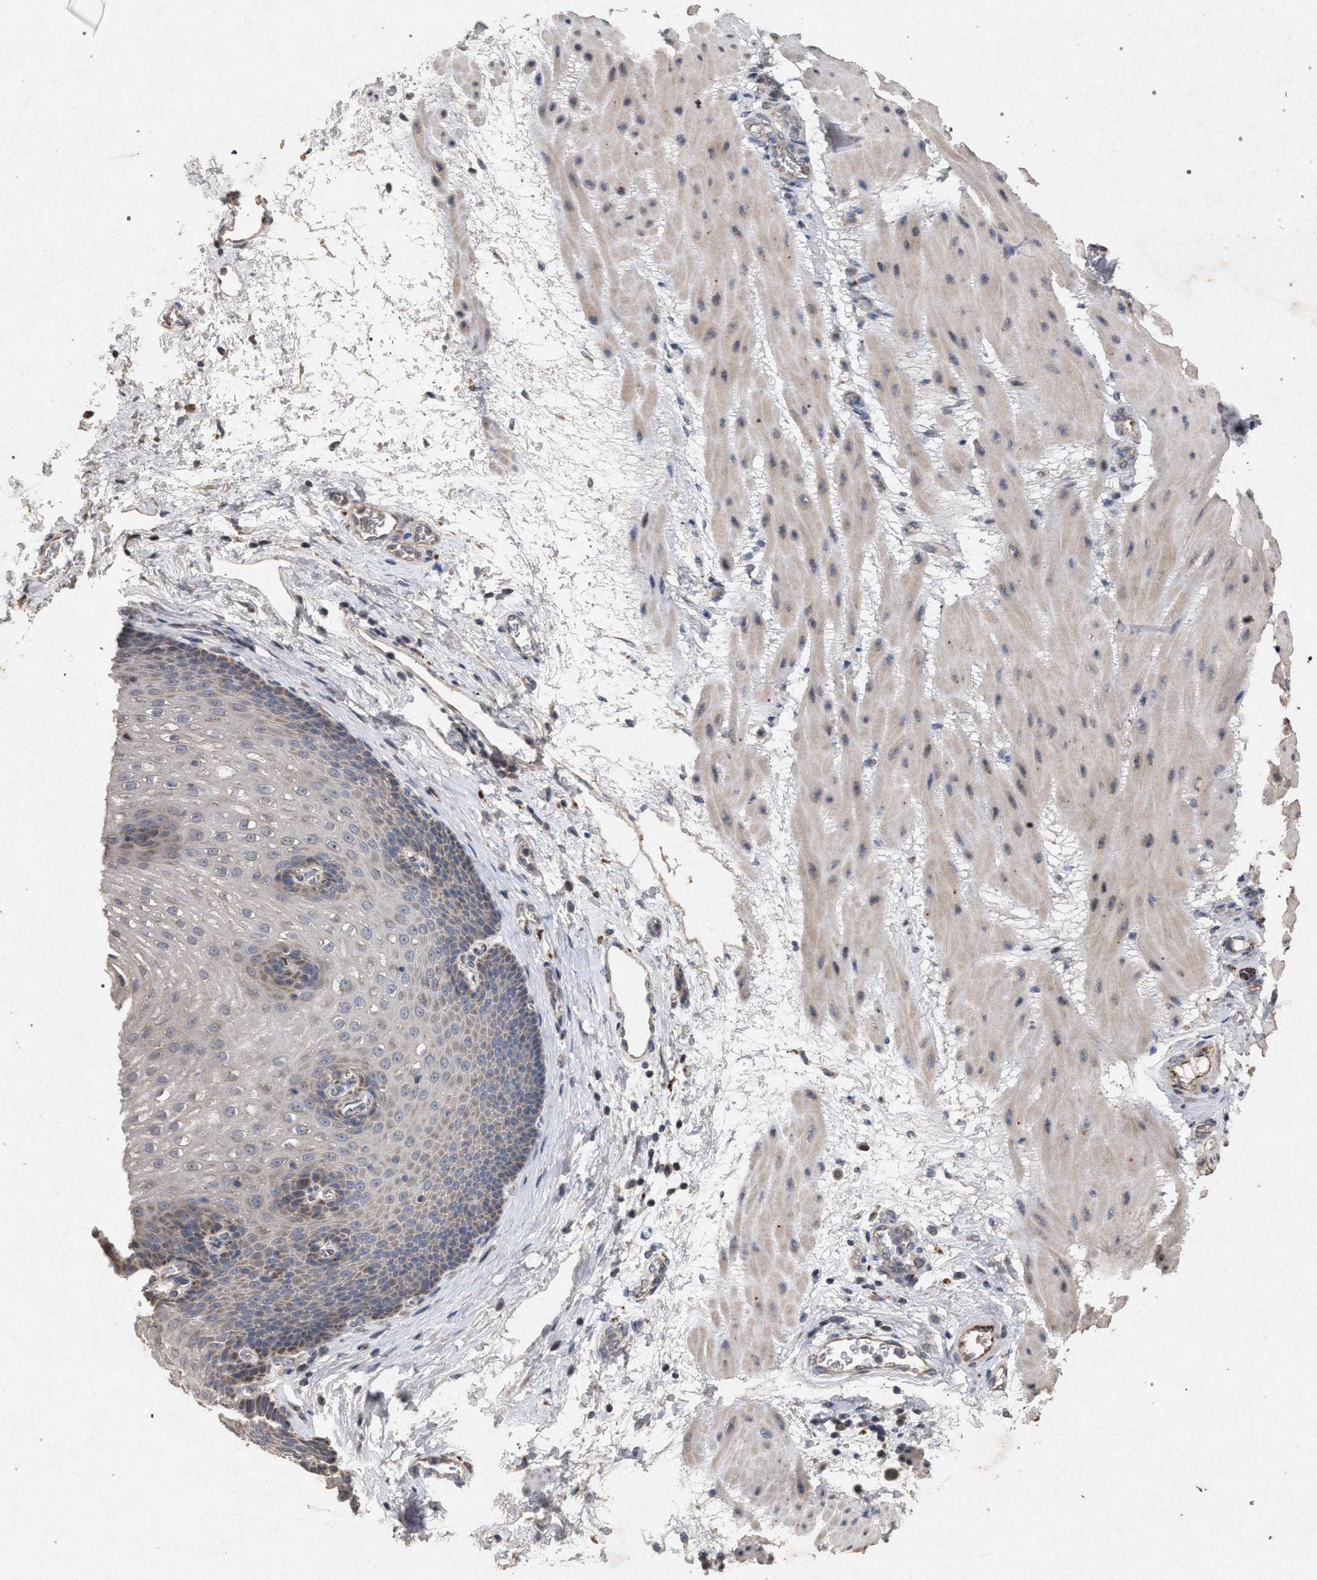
{"staining": {"intensity": "moderate", "quantity": "<25%", "location": "cytoplasmic/membranous"}, "tissue": "esophagus", "cell_type": "Squamous epithelial cells", "image_type": "normal", "snomed": [{"axis": "morphology", "description": "Normal tissue, NOS"}, {"axis": "topography", "description": "Esophagus"}], "caption": "Protein staining shows moderate cytoplasmic/membranous positivity in approximately <25% of squamous epithelial cells in benign esophagus.", "gene": "PKD2L1", "patient": {"sex": "male", "age": 48}}